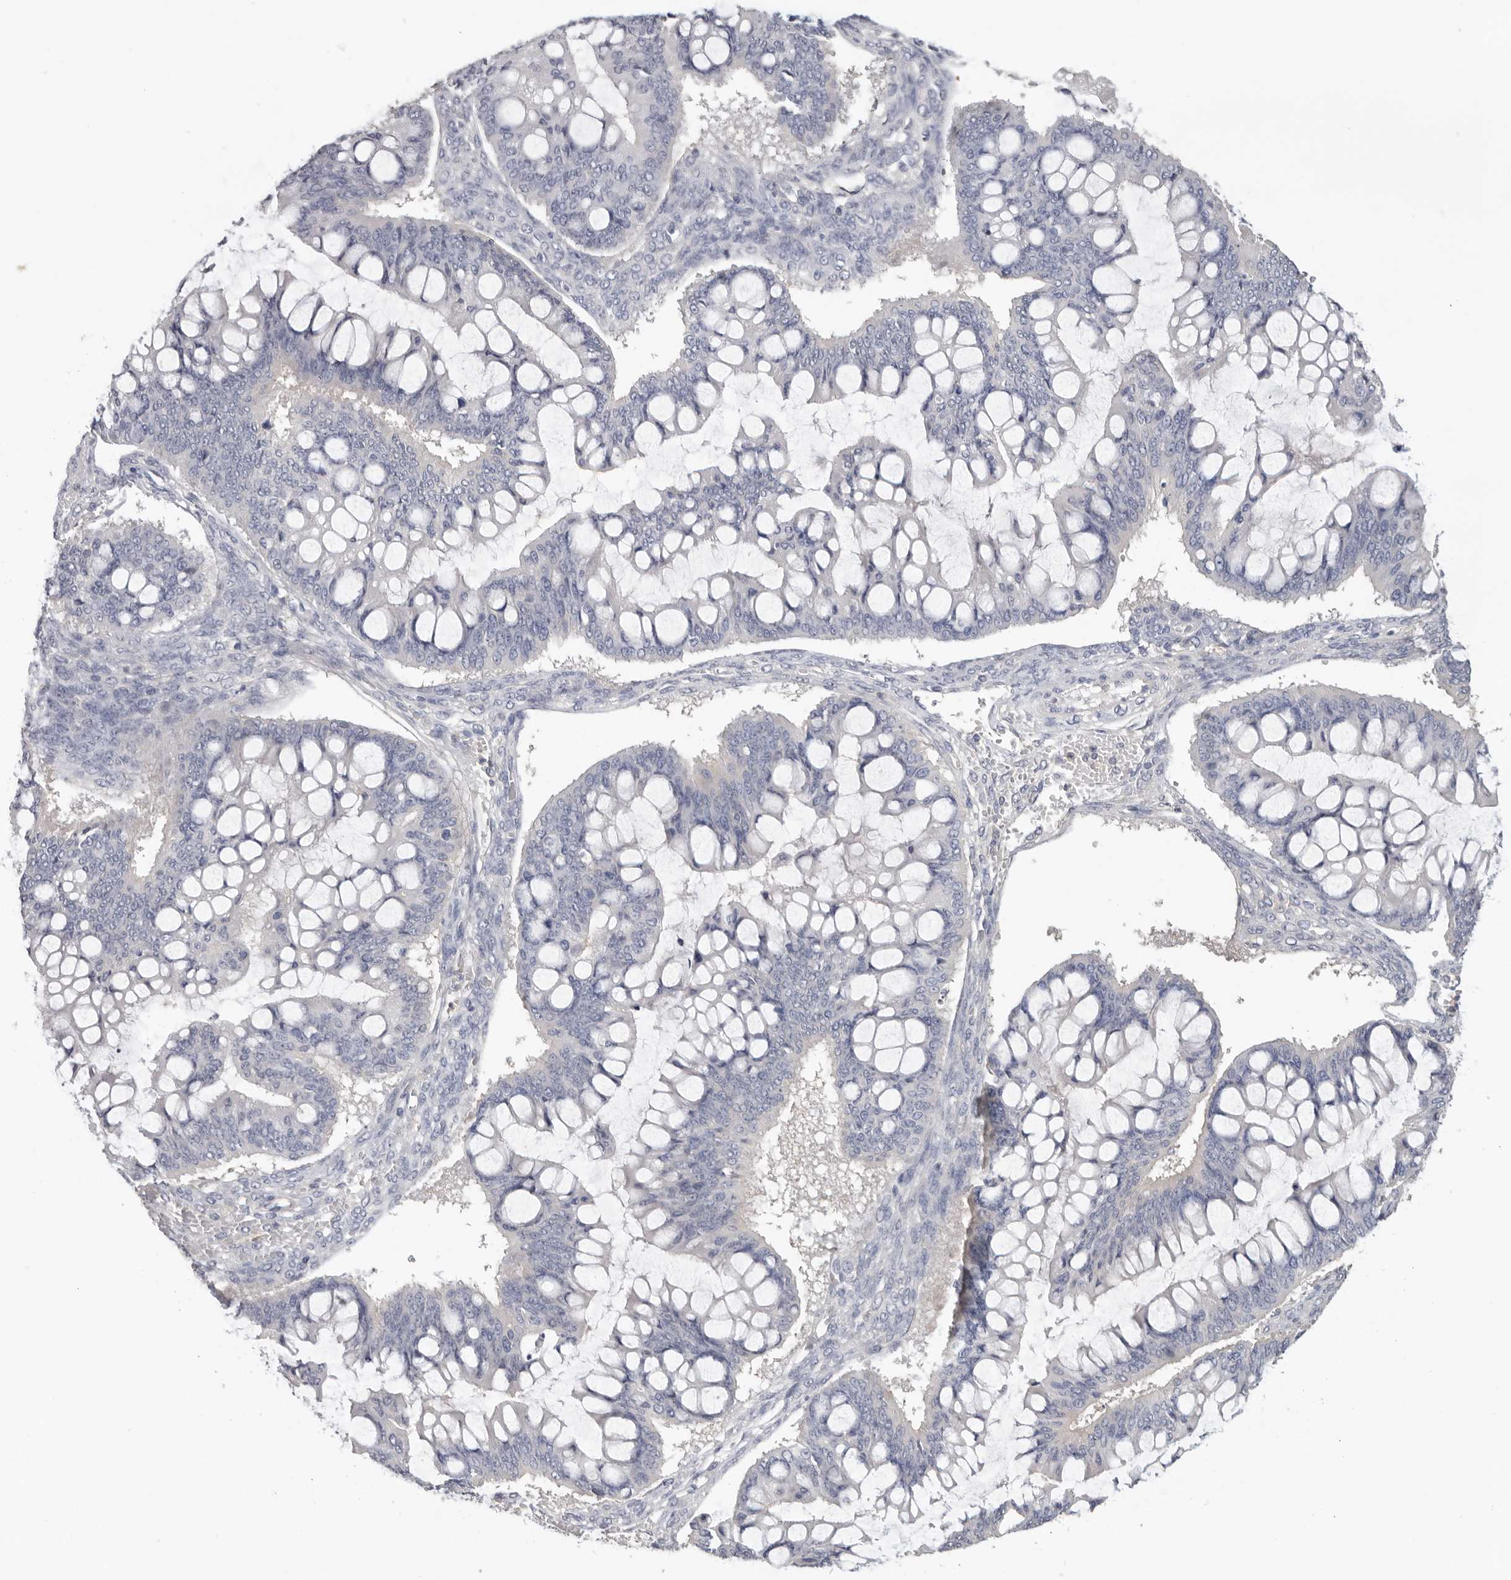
{"staining": {"intensity": "negative", "quantity": "none", "location": "none"}, "tissue": "ovarian cancer", "cell_type": "Tumor cells", "image_type": "cancer", "snomed": [{"axis": "morphology", "description": "Cystadenocarcinoma, mucinous, NOS"}, {"axis": "topography", "description": "Ovary"}], "caption": "This is a image of immunohistochemistry staining of ovarian cancer (mucinous cystadenocarcinoma), which shows no staining in tumor cells.", "gene": "WDTC1", "patient": {"sex": "female", "age": 73}}